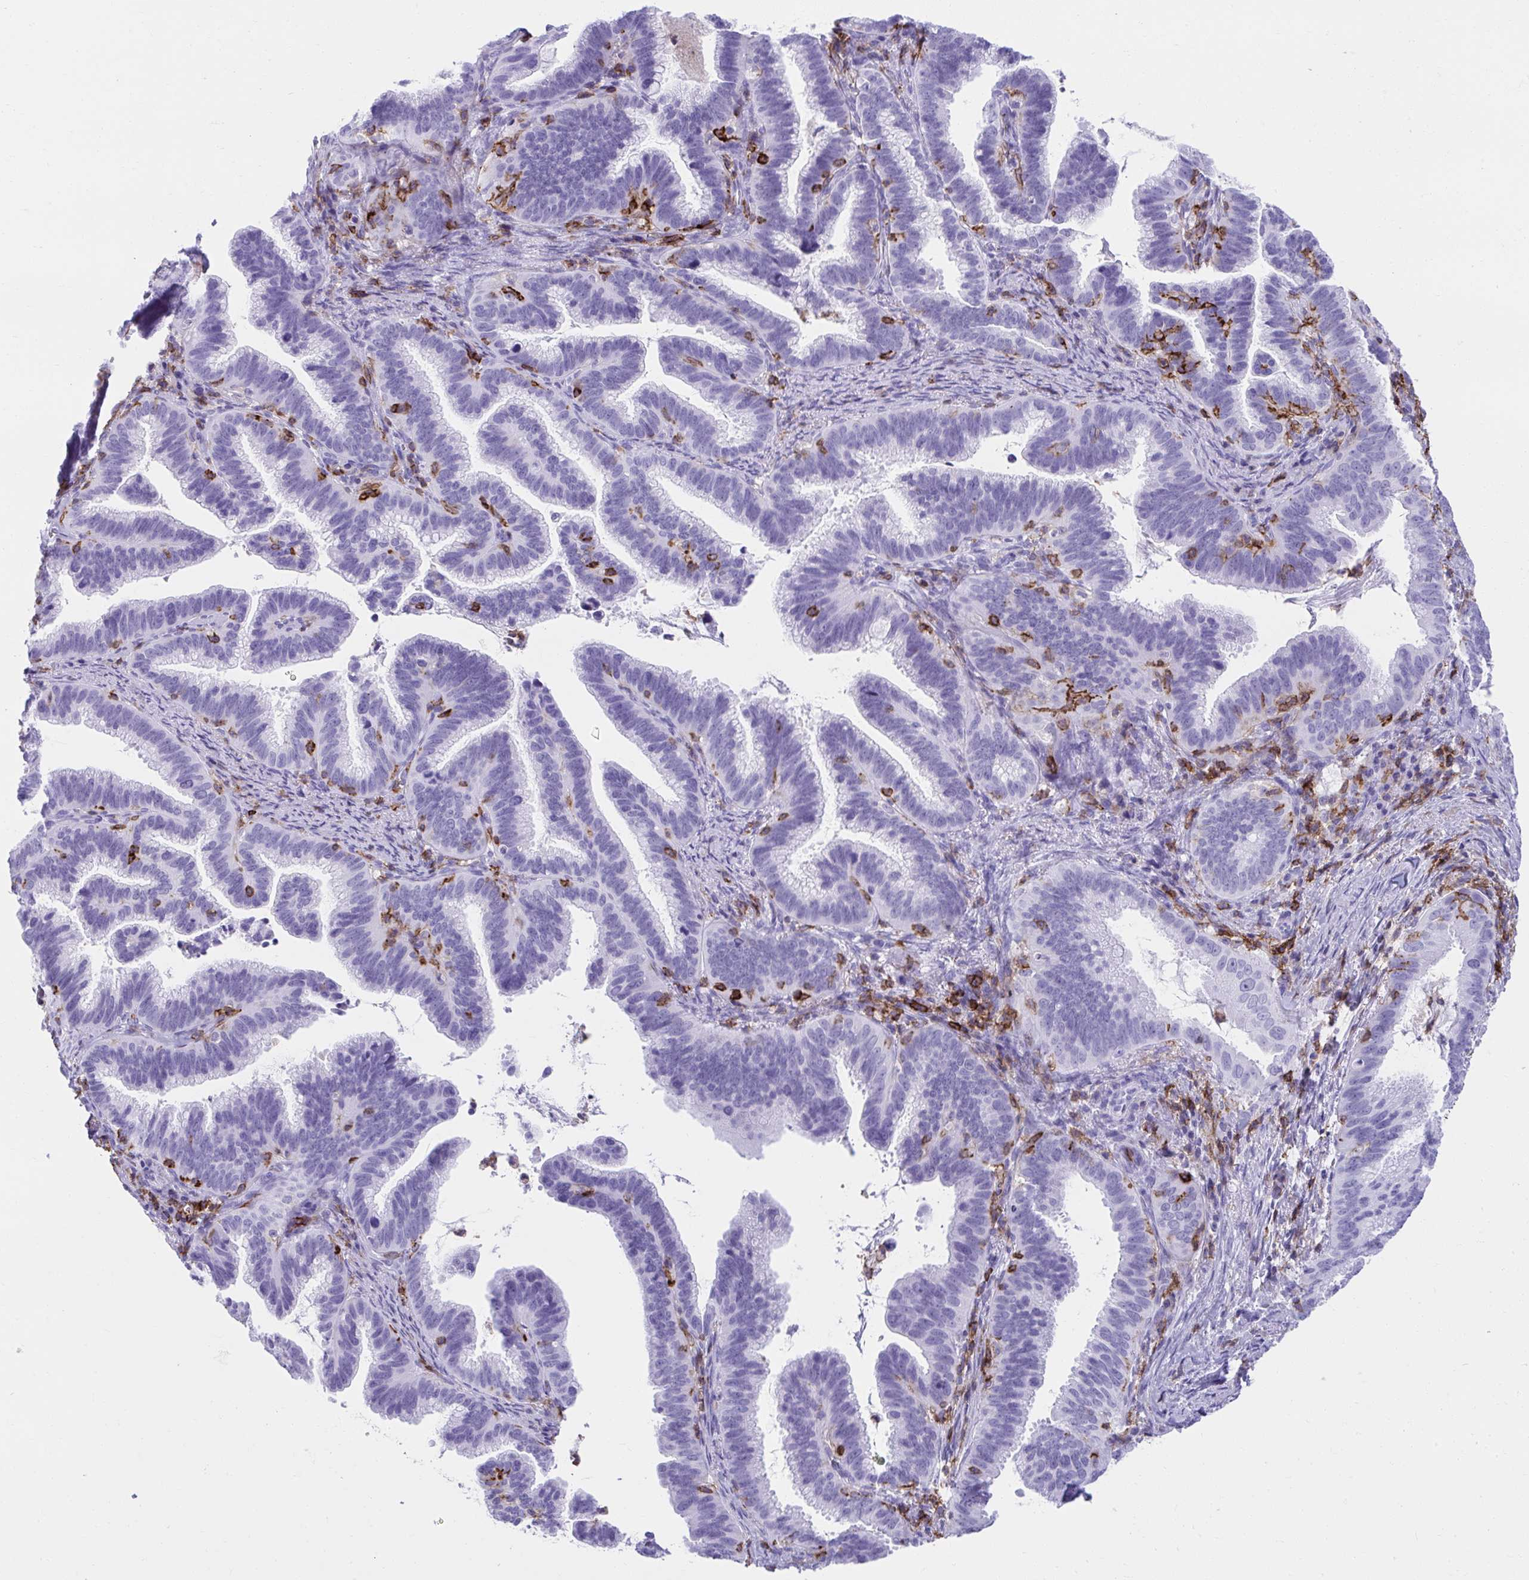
{"staining": {"intensity": "negative", "quantity": "none", "location": "none"}, "tissue": "cervical cancer", "cell_type": "Tumor cells", "image_type": "cancer", "snomed": [{"axis": "morphology", "description": "Adenocarcinoma, NOS"}, {"axis": "topography", "description": "Cervix"}], "caption": "An immunohistochemistry image of adenocarcinoma (cervical) is shown. There is no staining in tumor cells of adenocarcinoma (cervical).", "gene": "SPN", "patient": {"sex": "female", "age": 61}}